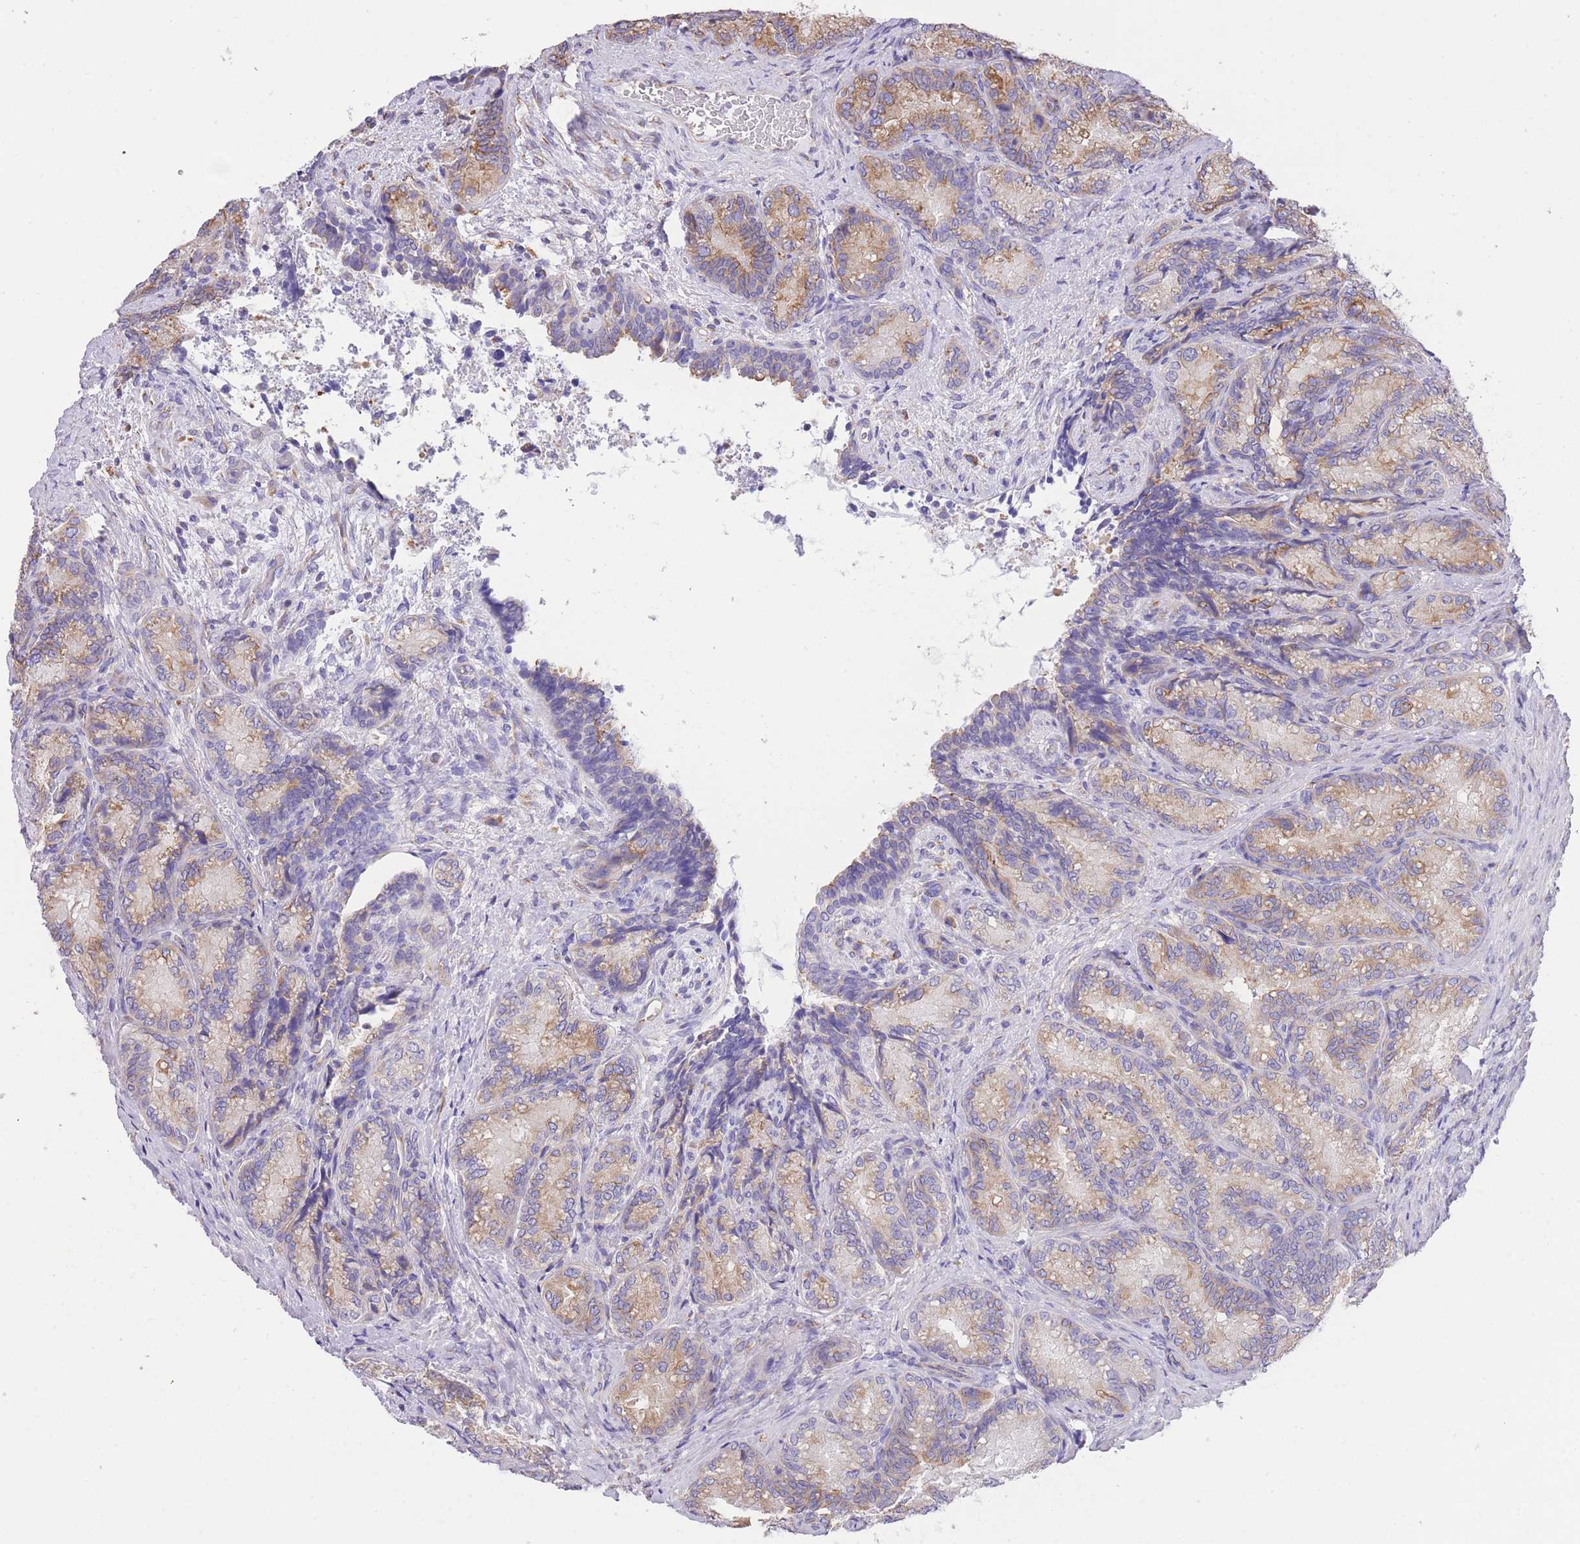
{"staining": {"intensity": "moderate", "quantity": "25%-75%", "location": "cytoplasmic/membranous"}, "tissue": "seminal vesicle", "cell_type": "Glandular cells", "image_type": "normal", "snomed": [{"axis": "morphology", "description": "Normal tissue, NOS"}, {"axis": "topography", "description": "Seminal veicle"}], "caption": "Immunohistochemical staining of unremarkable human seminal vesicle shows 25%-75% levels of moderate cytoplasmic/membranous protein positivity in about 25%-75% of glandular cells. Nuclei are stained in blue.", "gene": "RHOU", "patient": {"sex": "male", "age": 58}}